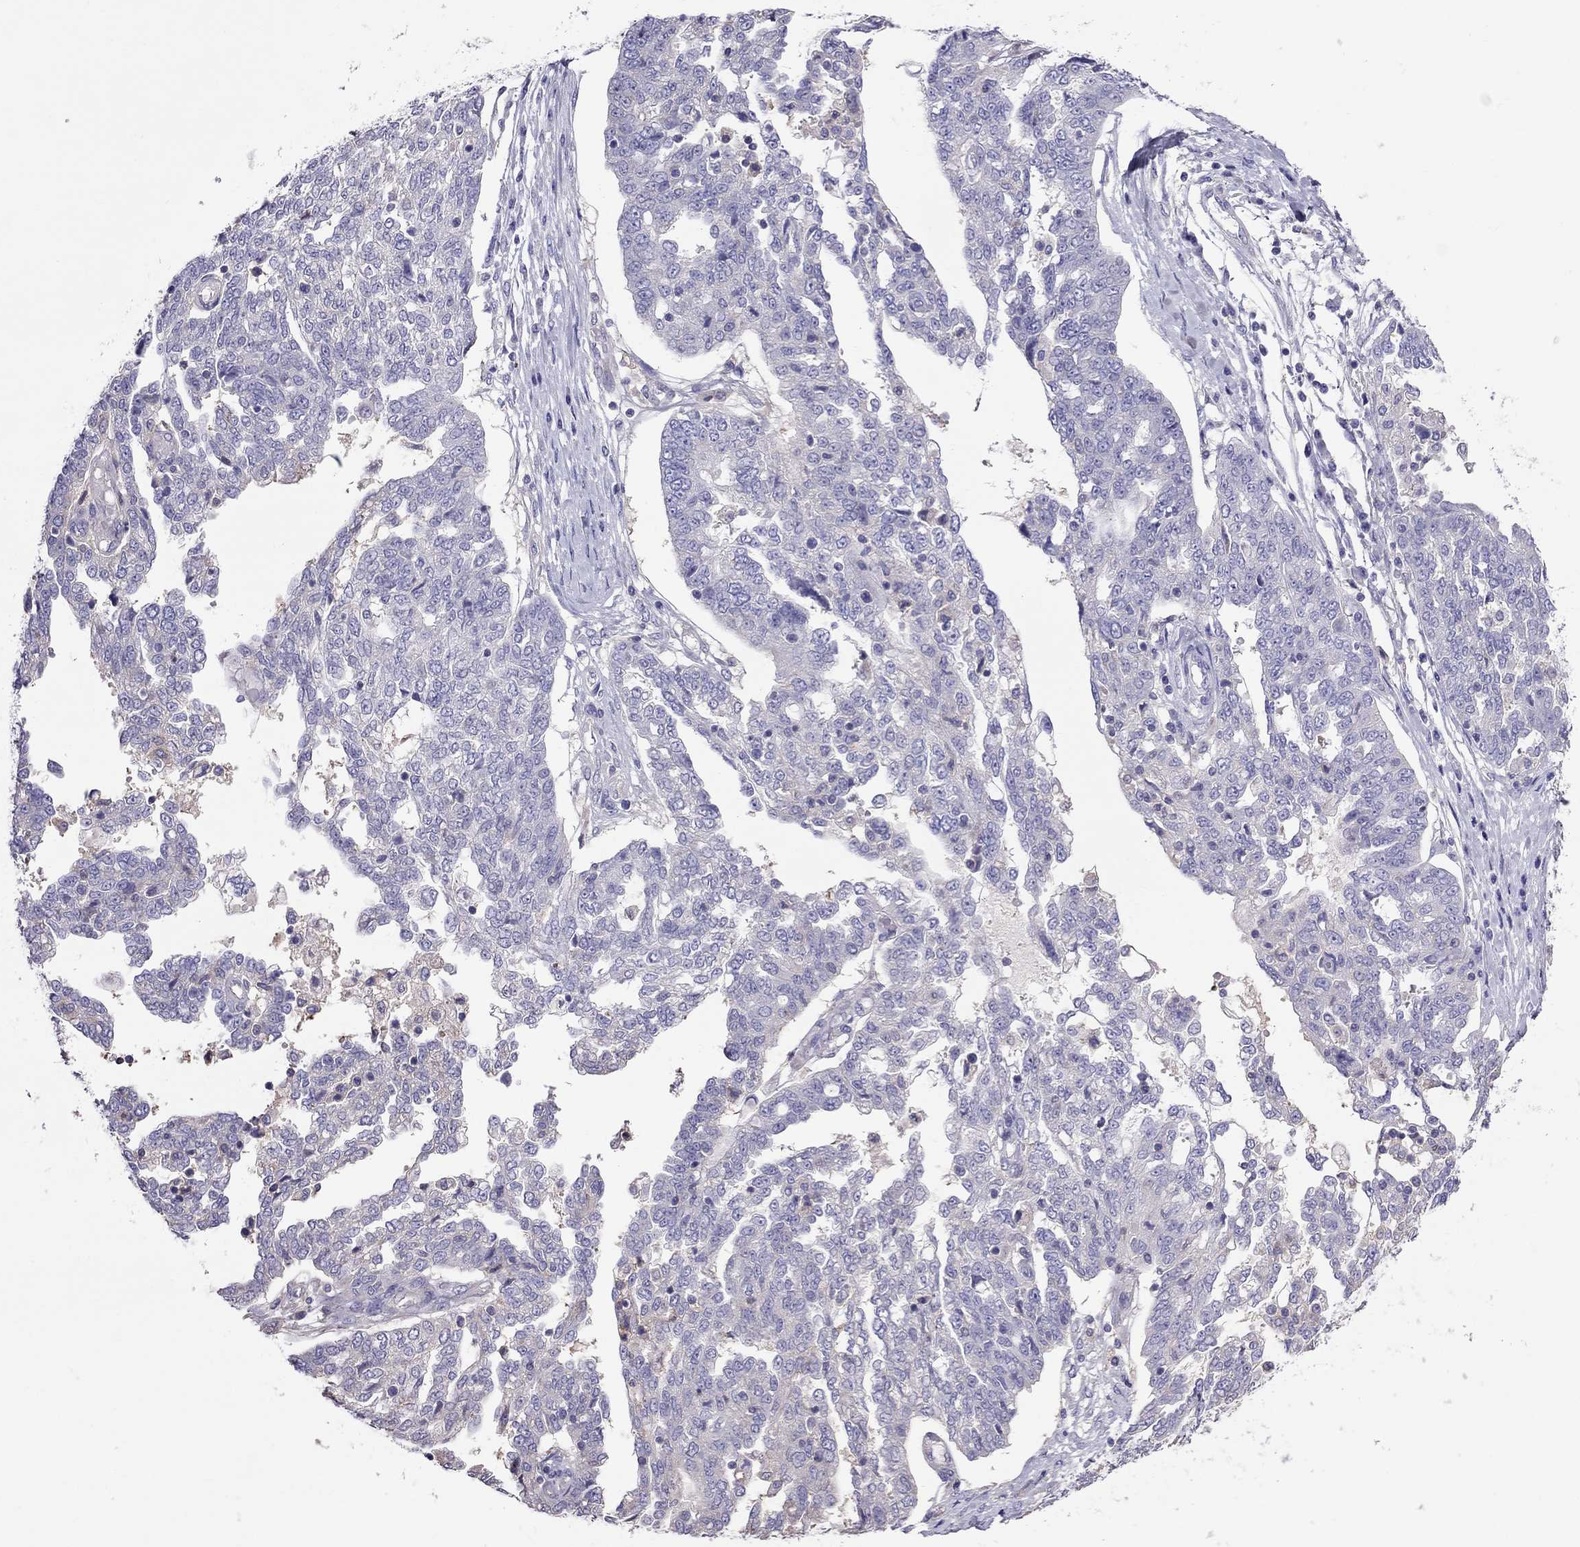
{"staining": {"intensity": "negative", "quantity": "none", "location": "none"}, "tissue": "ovarian cancer", "cell_type": "Tumor cells", "image_type": "cancer", "snomed": [{"axis": "morphology", "description": "Cystadenocarcinoma, serous, NOS"}, {"axis": "topography", "description": "Ovary"}], "caption": "A micrograph of ovarian cancer (serous cystadenocarcinoma) stained for a protein shows no brown staining in tumor cells.", "gene": "TEX22", "patient": {"sex": "female", "age": 67}}